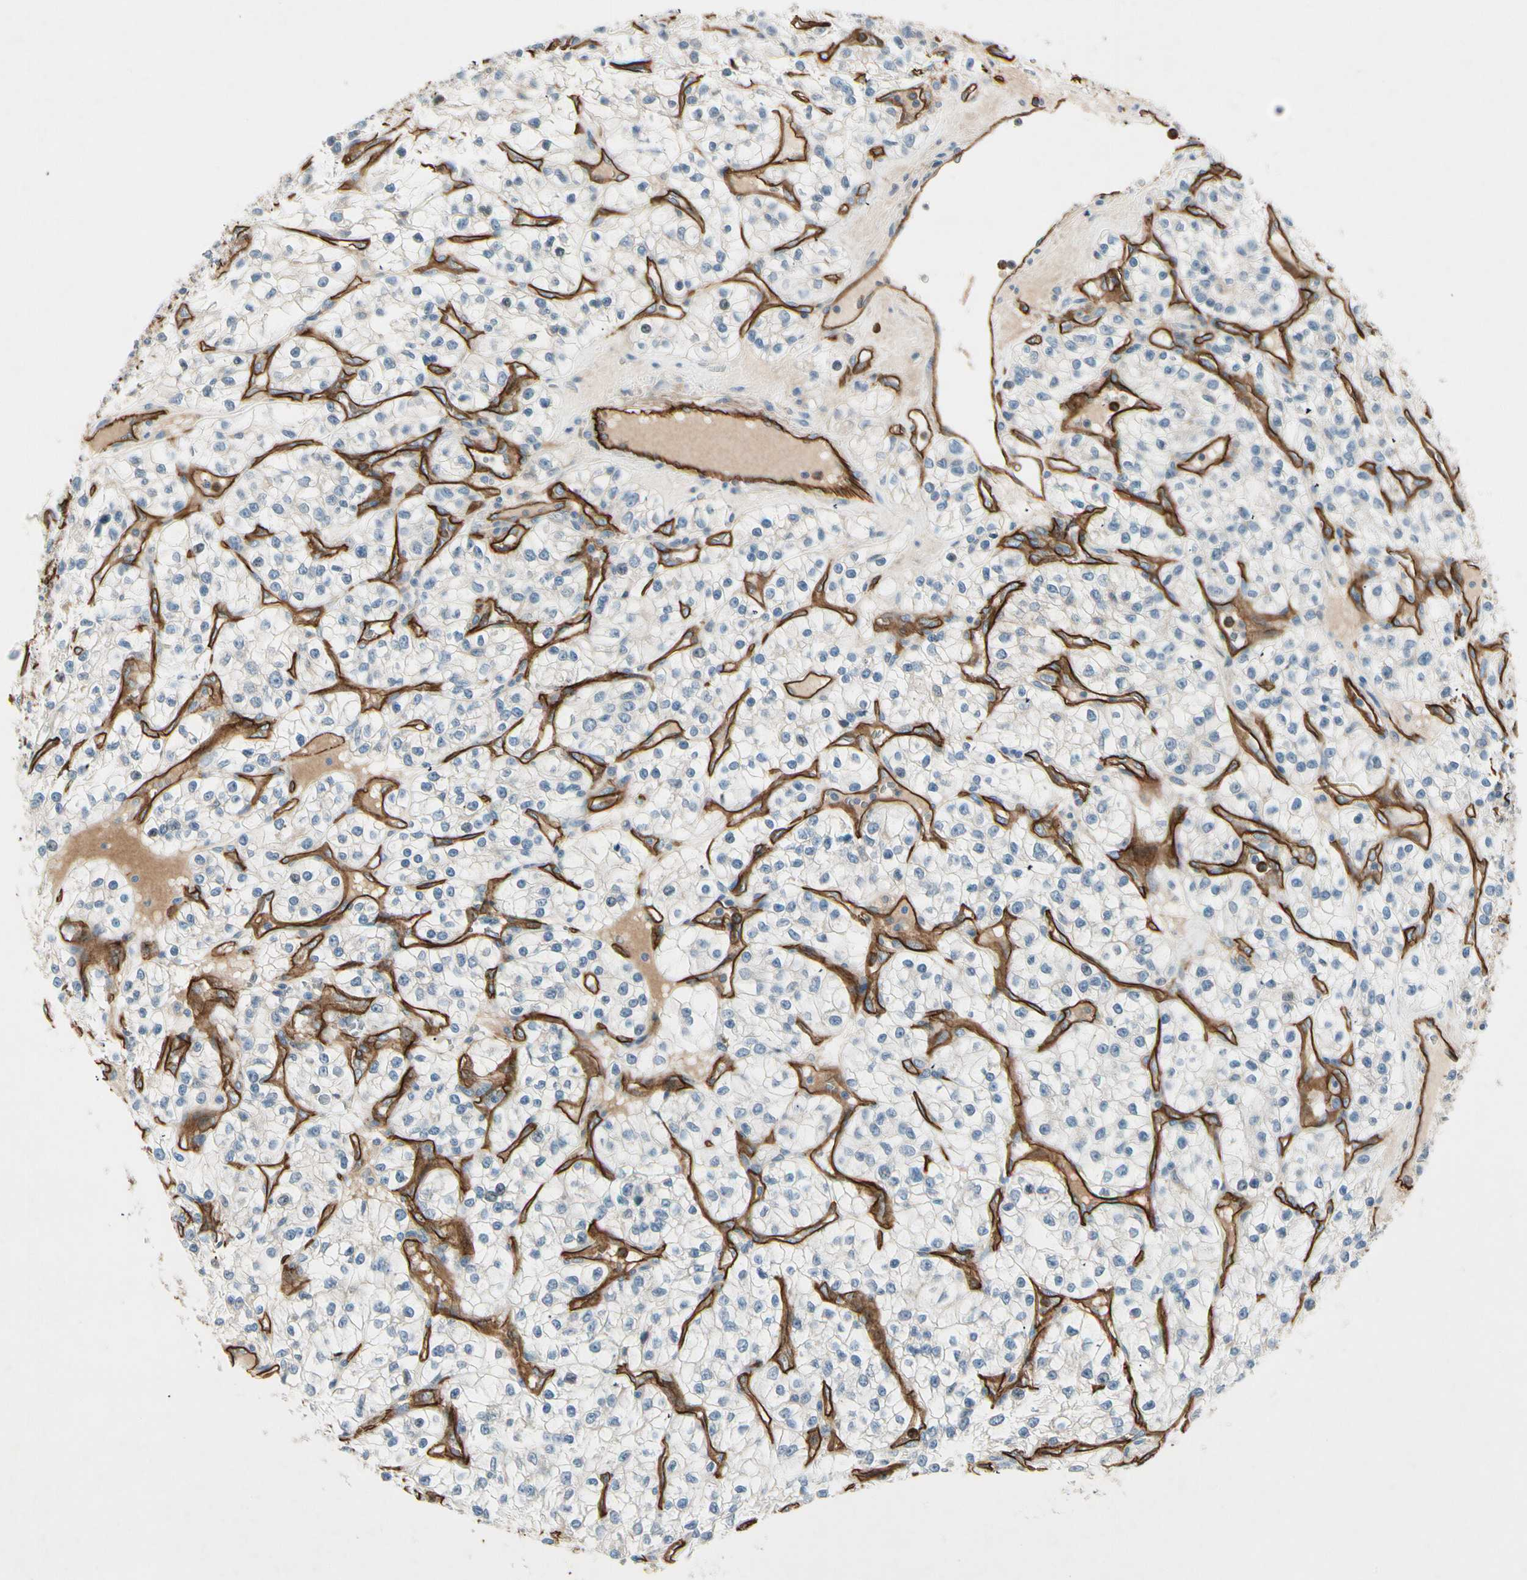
{"staining": {"intensity": "negative", "quantity": "none", "location": "none"}, "tissue": "renal cancer", "cell_type": "Tumor cells", "image_type": "cancer", "snomed": [{"axis": "morphology", "description": "Adenocarcinoma, NOS"}, {"axis": "topography", "description": "Kidney"}], "caption": "Renal cancer was stained to show a protein in brown. There is no significant staining in tumor cells.", "gene": "CD93", "patient": {"sex": "female", "age": 57}}